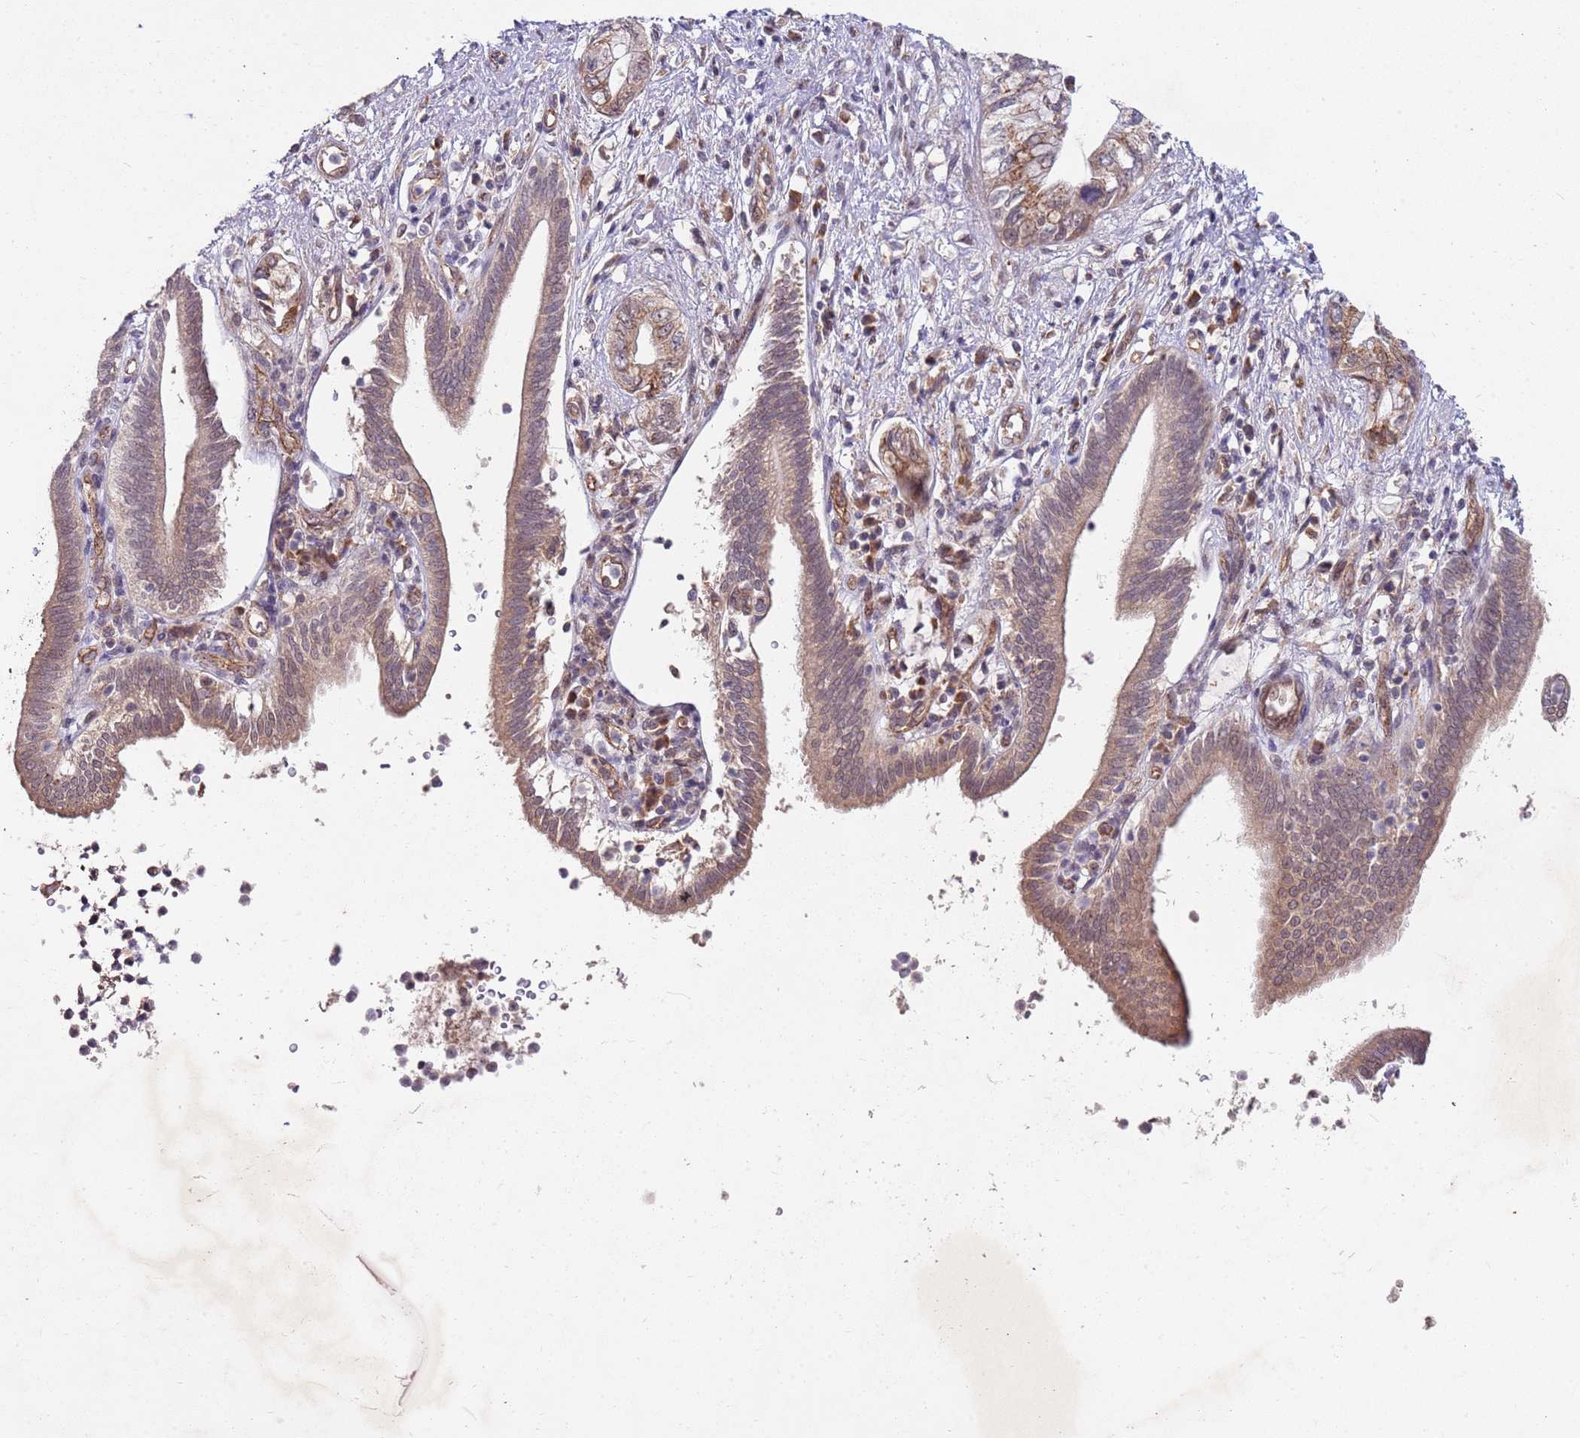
{"staining": {"intensity": "moderate", "quantity": ">75%", "location": "cytoplasmic/membranous"}, "tissue": "pancreatic cancer", "cell_type": "Tumor cells", "image_type": "cancer", "snomed": [{"axis": "morphology", "description": "Adenocarcinoma, NOS"}, {"axis": "topography", "description": "Pancreas"}], "caption": "Tumor cells display medium levels of moderate cytoplasmic/membranous expression in approximately >75% of cells in pancreatic cancer (adenocarcinoma).", "gene": "FBXL22", "patient": {"sex": "female", "age": 73}}